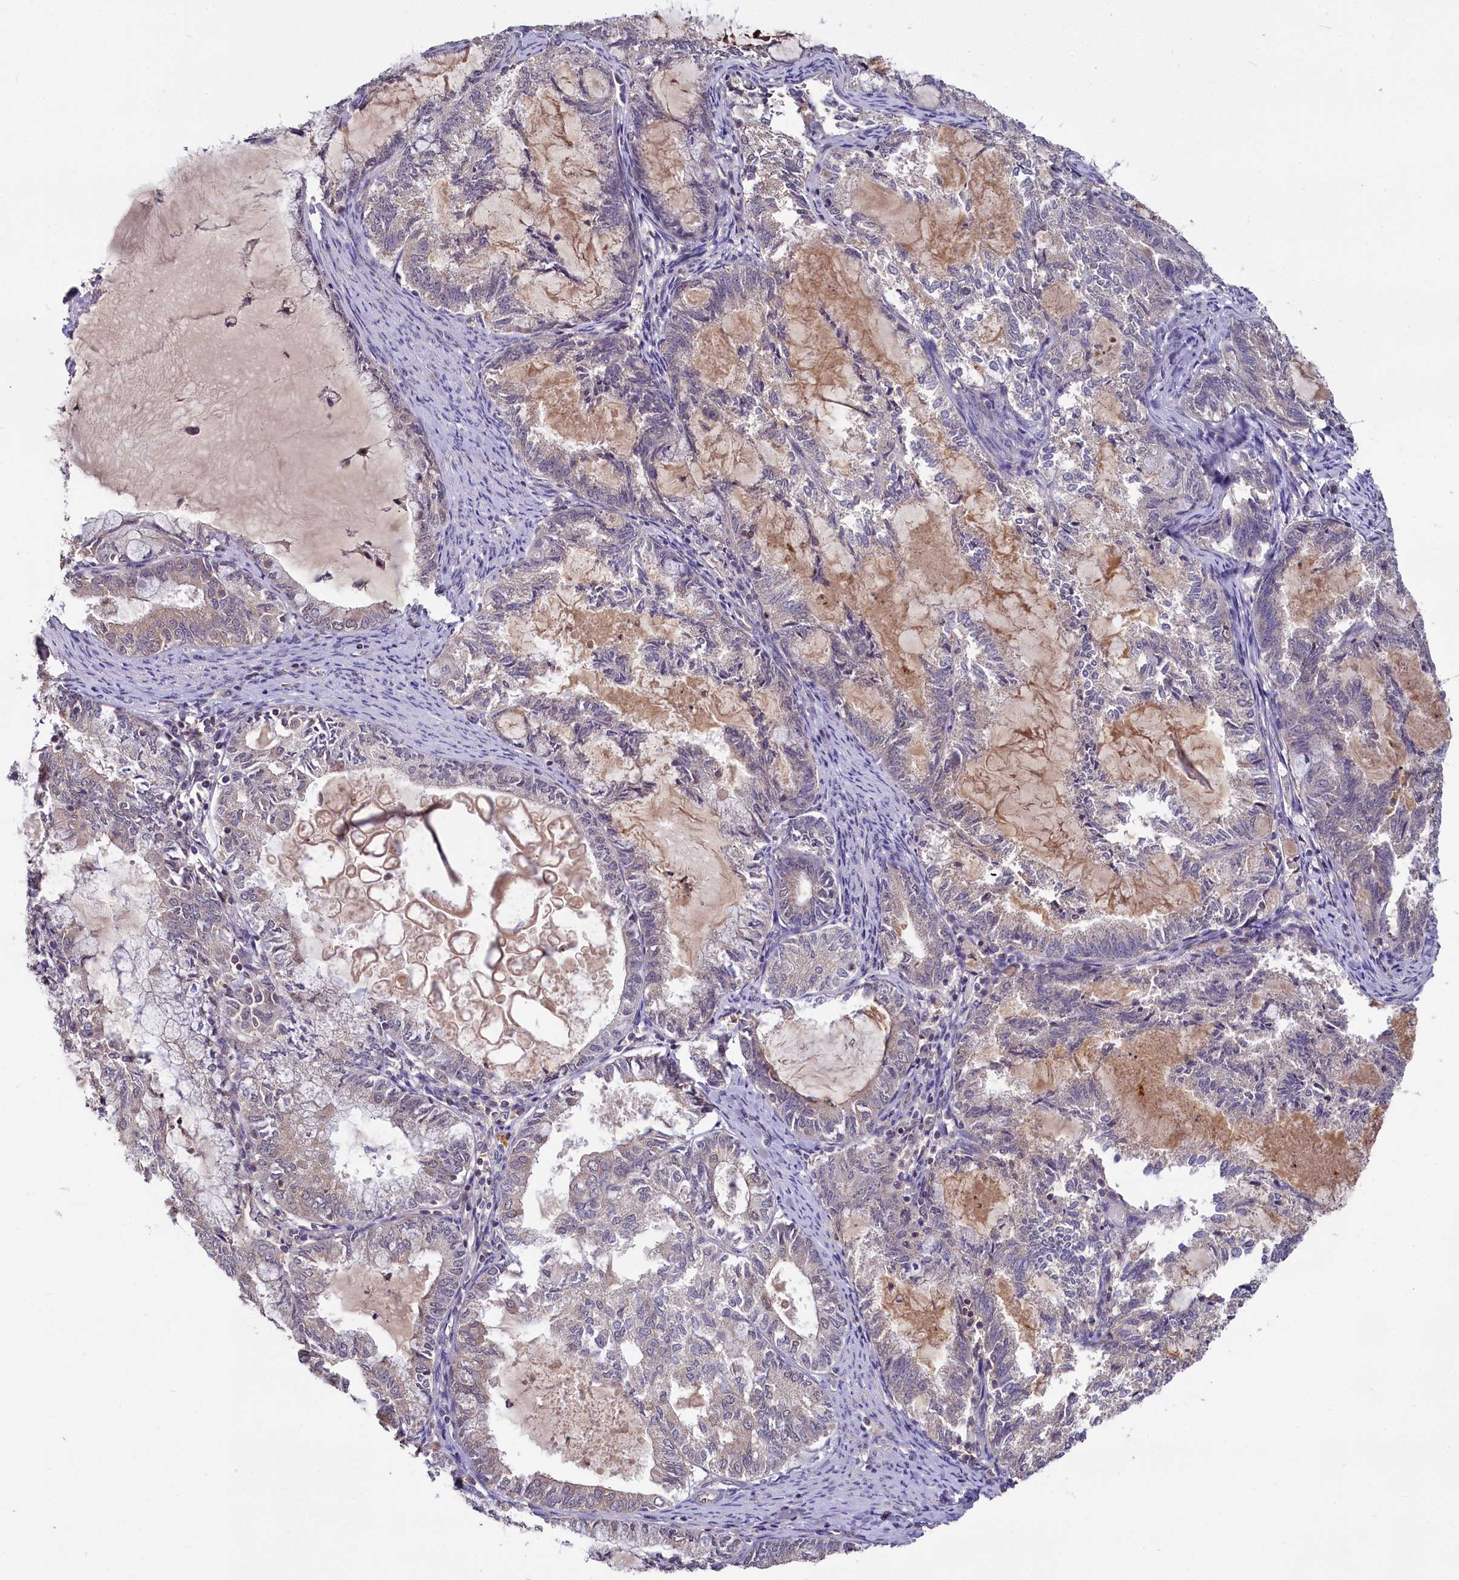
{"staining": {"intensity": "negative", "quantity": "none", "location": "none"}, "tissue": "endometrial cancer", "cell_type": "Tumor cells", "image_type": "cancer", "snomed": [{"axis": "morphology", "description": "Adenocarcinoma, NOS"}, {"axis": "topography", "description": "Endometrium"}], "caption": "Image shows no significant protein expression in tumor cells of endometrial cancer (adenocarcinoma).", "gene": "TMEM39A", "patient": {"sex": "female", "age": 86}}